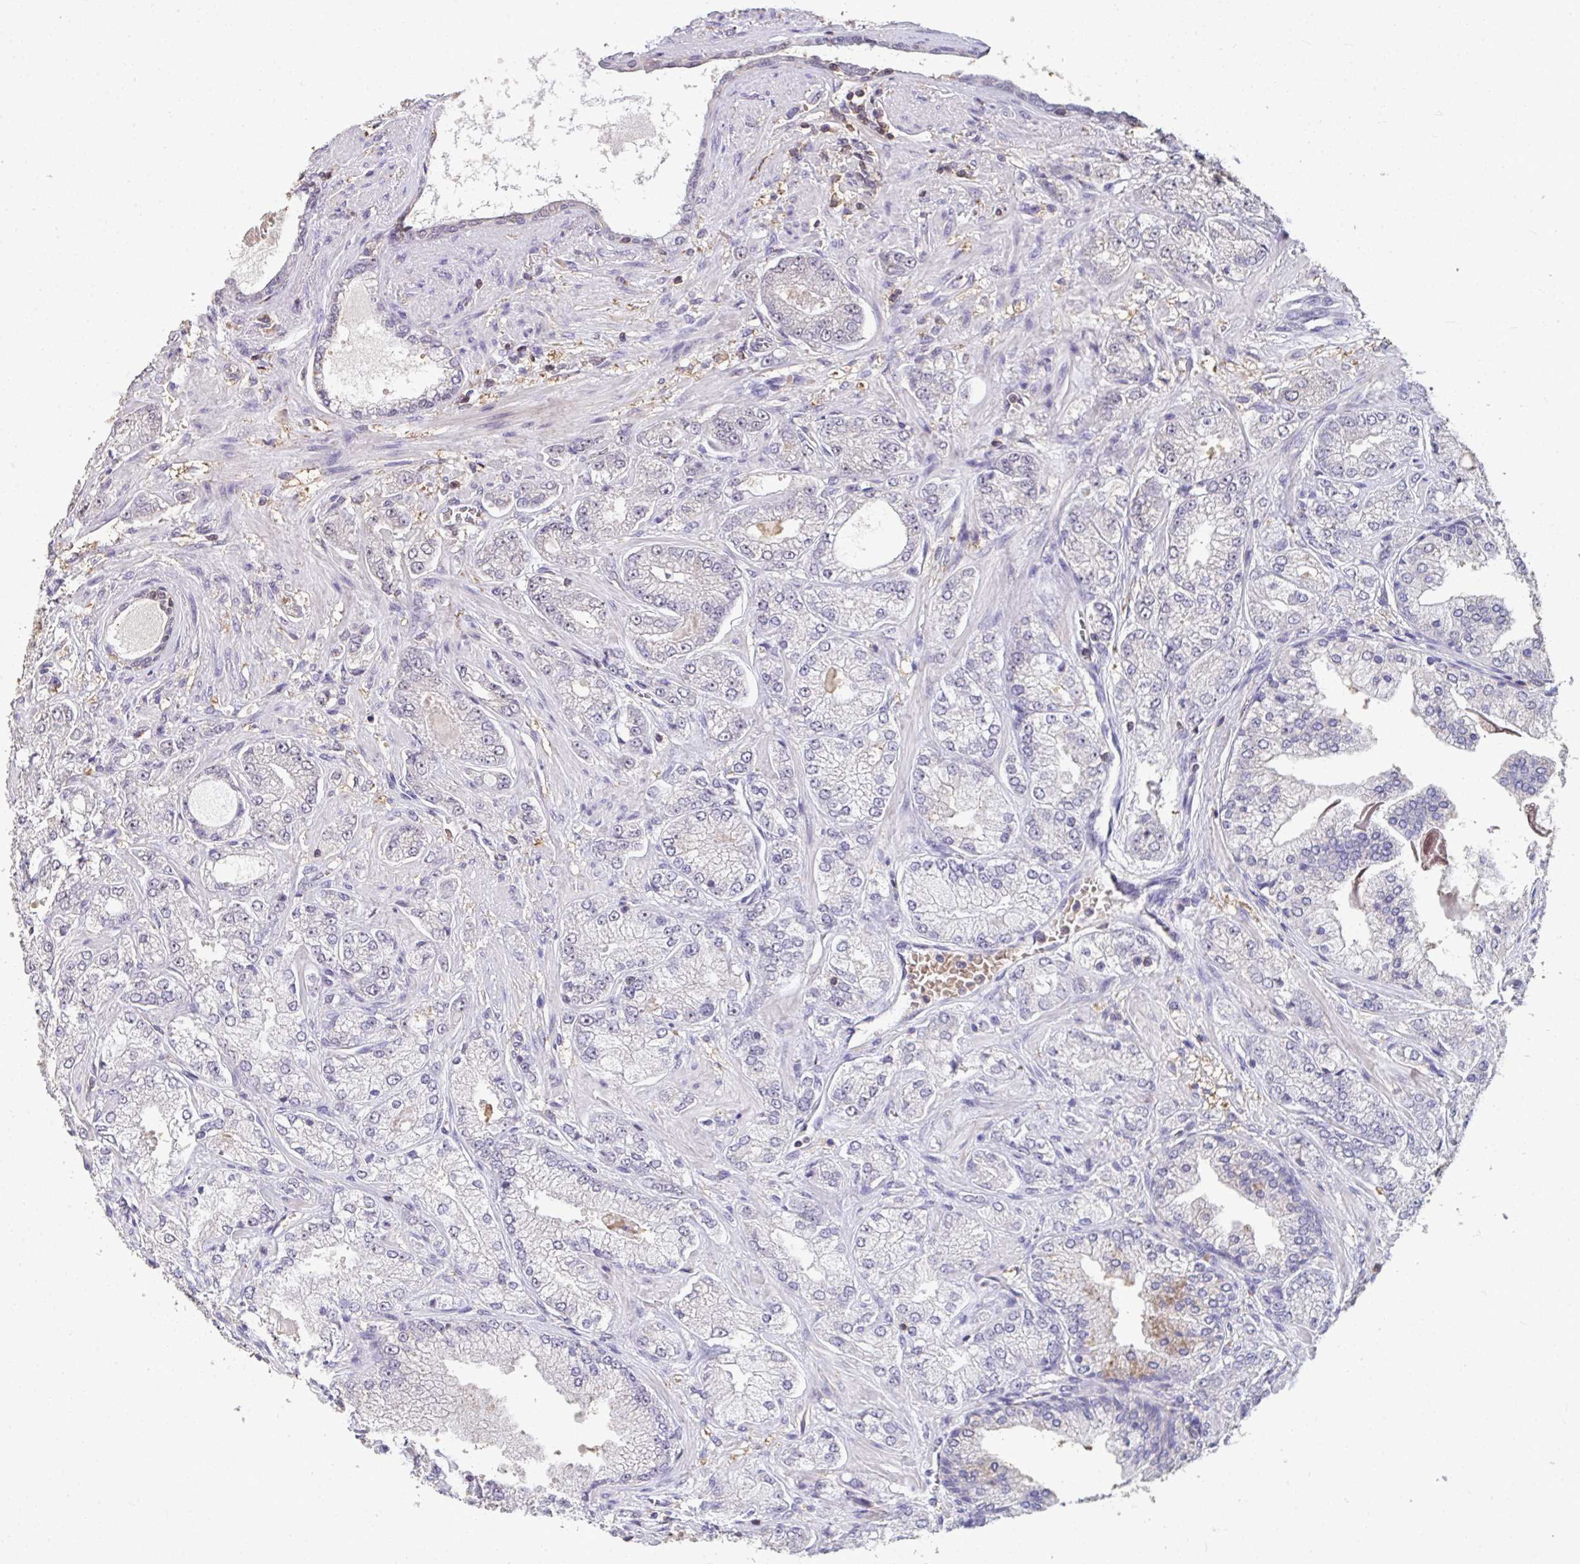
{"staining": {"intensity": "negative", "quantity": "none", "location": "none"}, "tissue": "prostate cancer", "cell_type": "Tumor cells", "image_type": "cancer", "snomed": [{"axis": "morphology", "description": "Normal tissue, NOS"}, {"axis": "morphology", "description": "Adenocarcinoma, High grade"}, {"axis": "topography", "description": "Prostate"}, {"axis": "topography", "description": "Peripheral nerve tissue"}], "caption": "Tumor cells are negative for protein expression in human prostate cancer (high-grade adenocarcinoma).", "gene": "SENP3", "patient": {"sex": "male", "age": 68}}